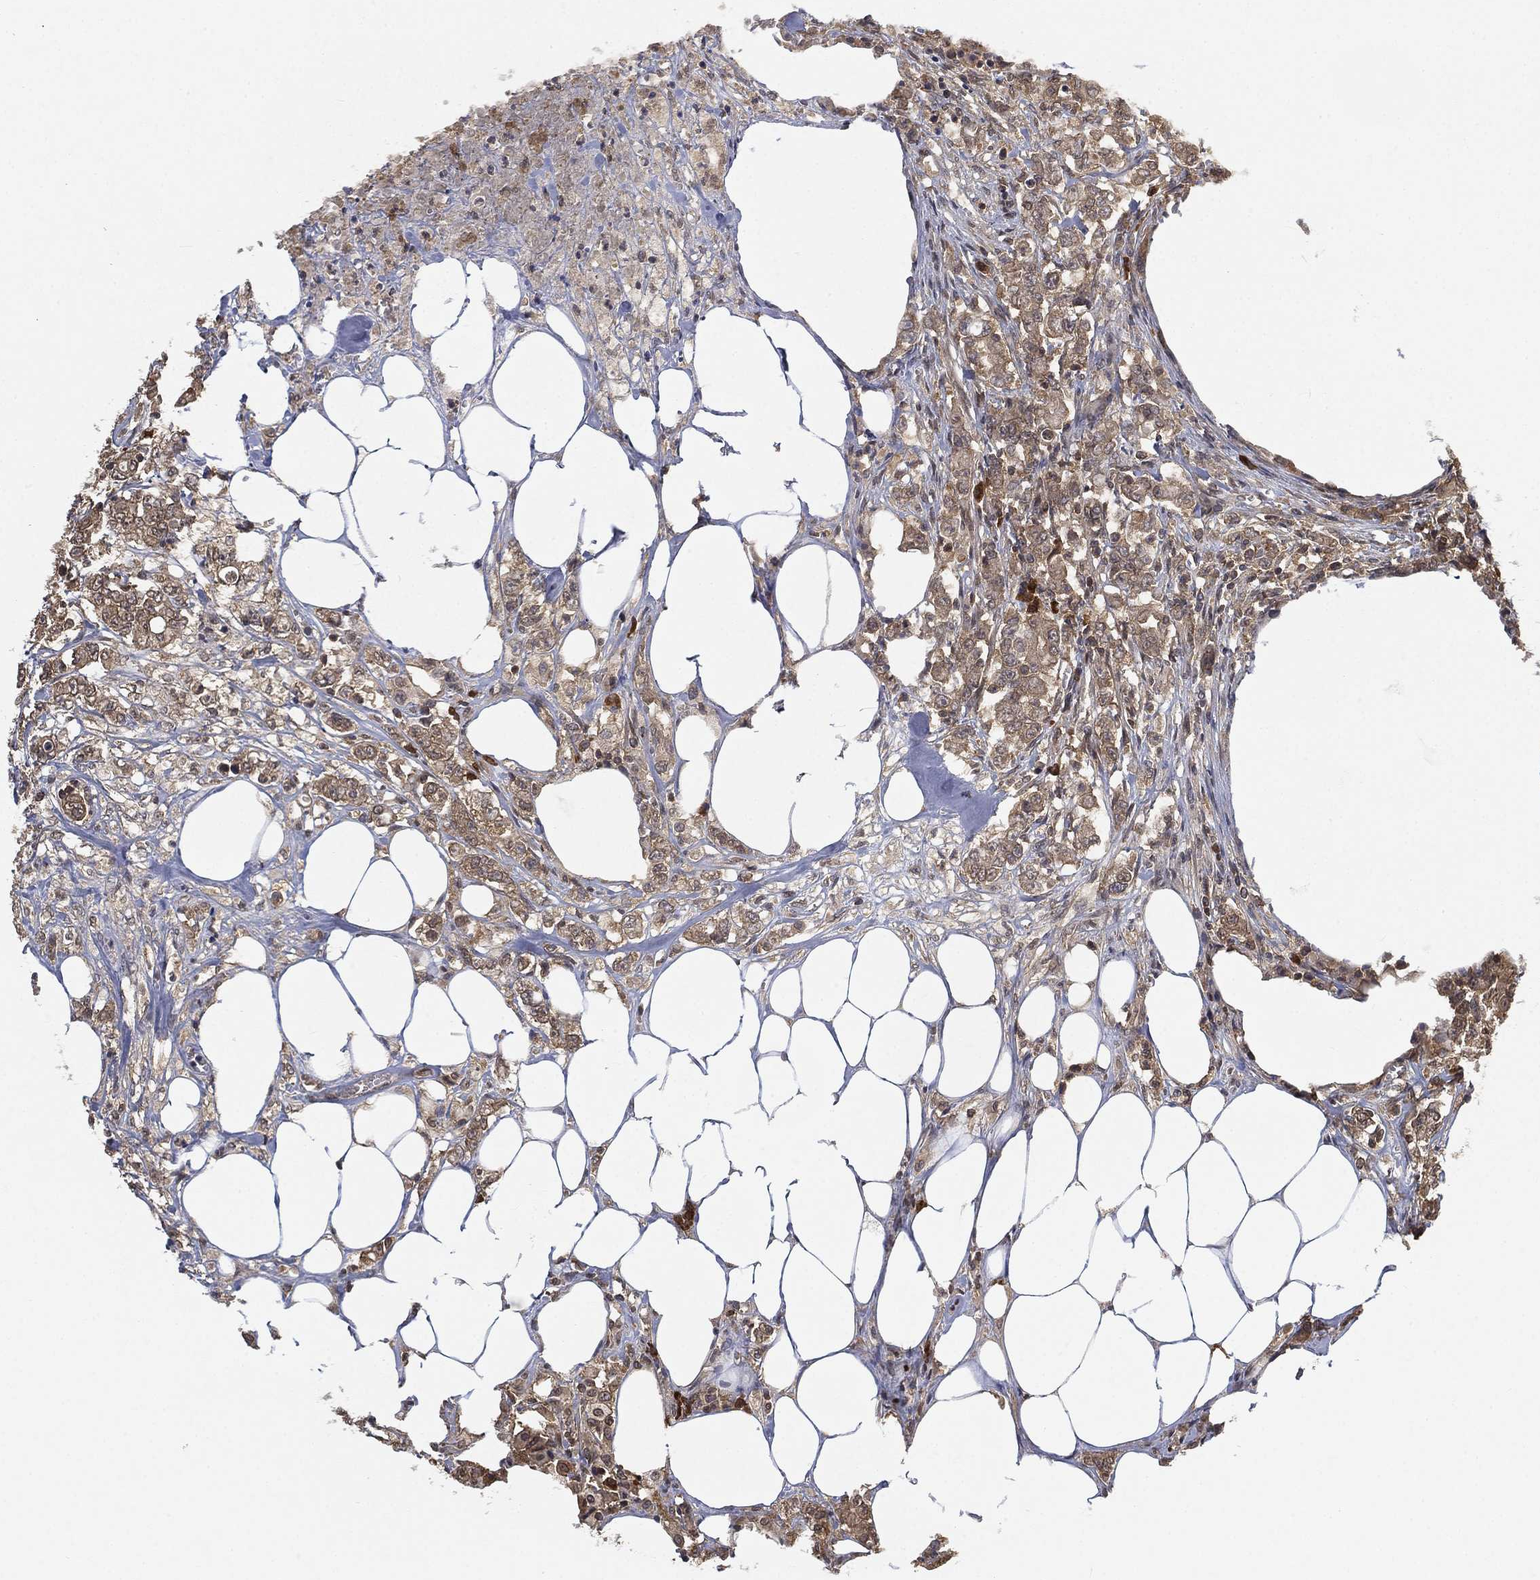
{"staining": {"intensity": "negative", "quantity": "none", "location": "none"}, "tissue": "colorectal cancer", "cell_type": "Tumor cells", "image_type": "cancer", "snomed": [{"axis": "morphology", "description": "Adenocarcinoma, NOS"}, {"axis": "topography", "description": "Colon"}], "caption": "DAB (3,3'-diaminobenzidine) immunohistochemical staining of human colorectal cancer (adenocarcinoma) reveals no significant staining in tumor cells. Brightfield microscopy of IHC stained with DAB (brown) and hematoxylin (blue), captured at high magnification.", "gene": "UBA5", "patient": {"sex": "female", "age": 48}}